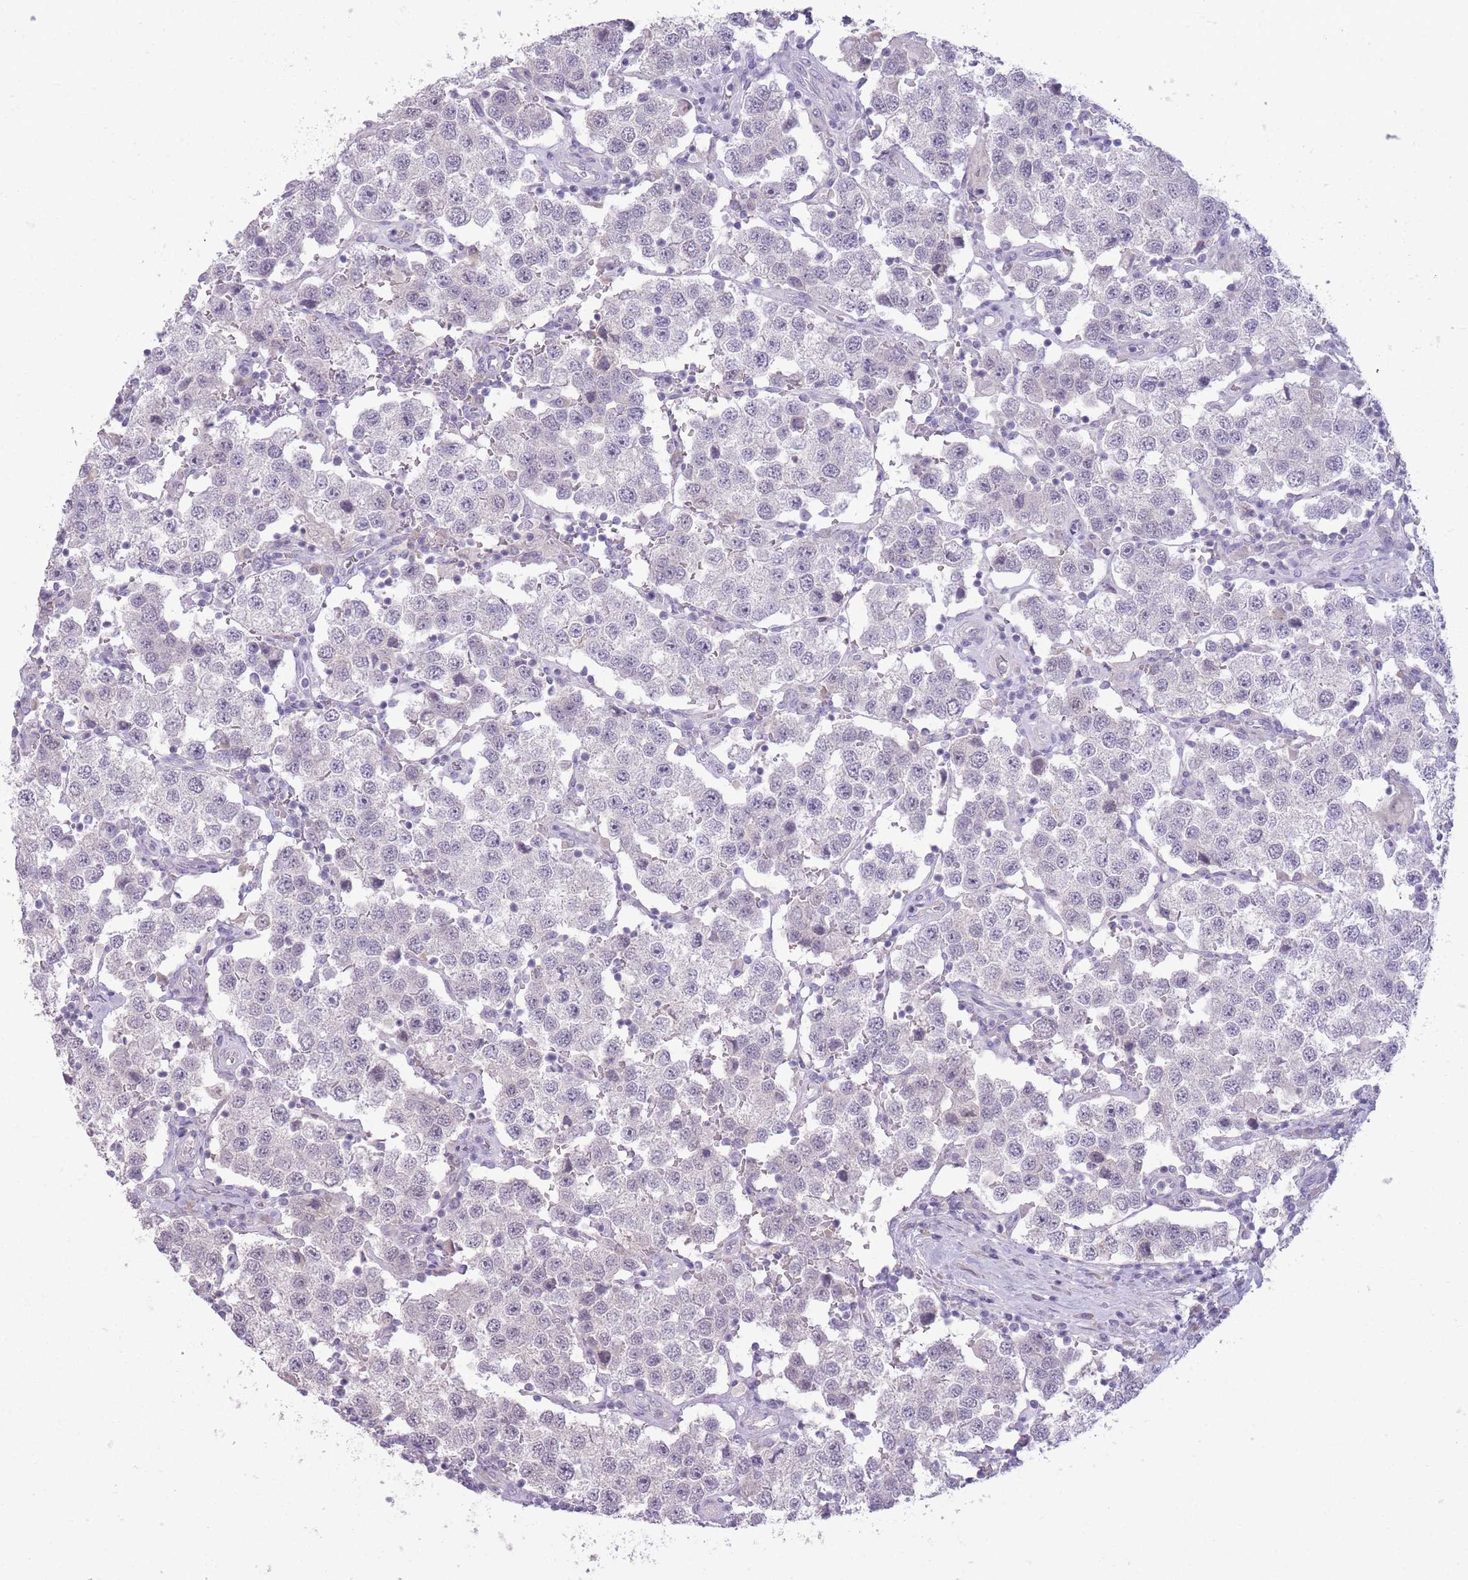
{"staining": {"intensity": "negative", "quantity": "none", "location": "none"}, "tissue": "testis cancer", "cell_type": "Tumor cells", "image_type": "cancer", "snomed": [{"axis": "morphology", "description": "Seminoma, NOS"}, {"axis": "topography", "description": "Testis"}], "caption": "This is an immunohistochemistry (IHC) micrograph of testis cancer. There is no expression in tumor cells.", "gene": "ZBTB24", "patient": {"sex": "male", "age": 37}}